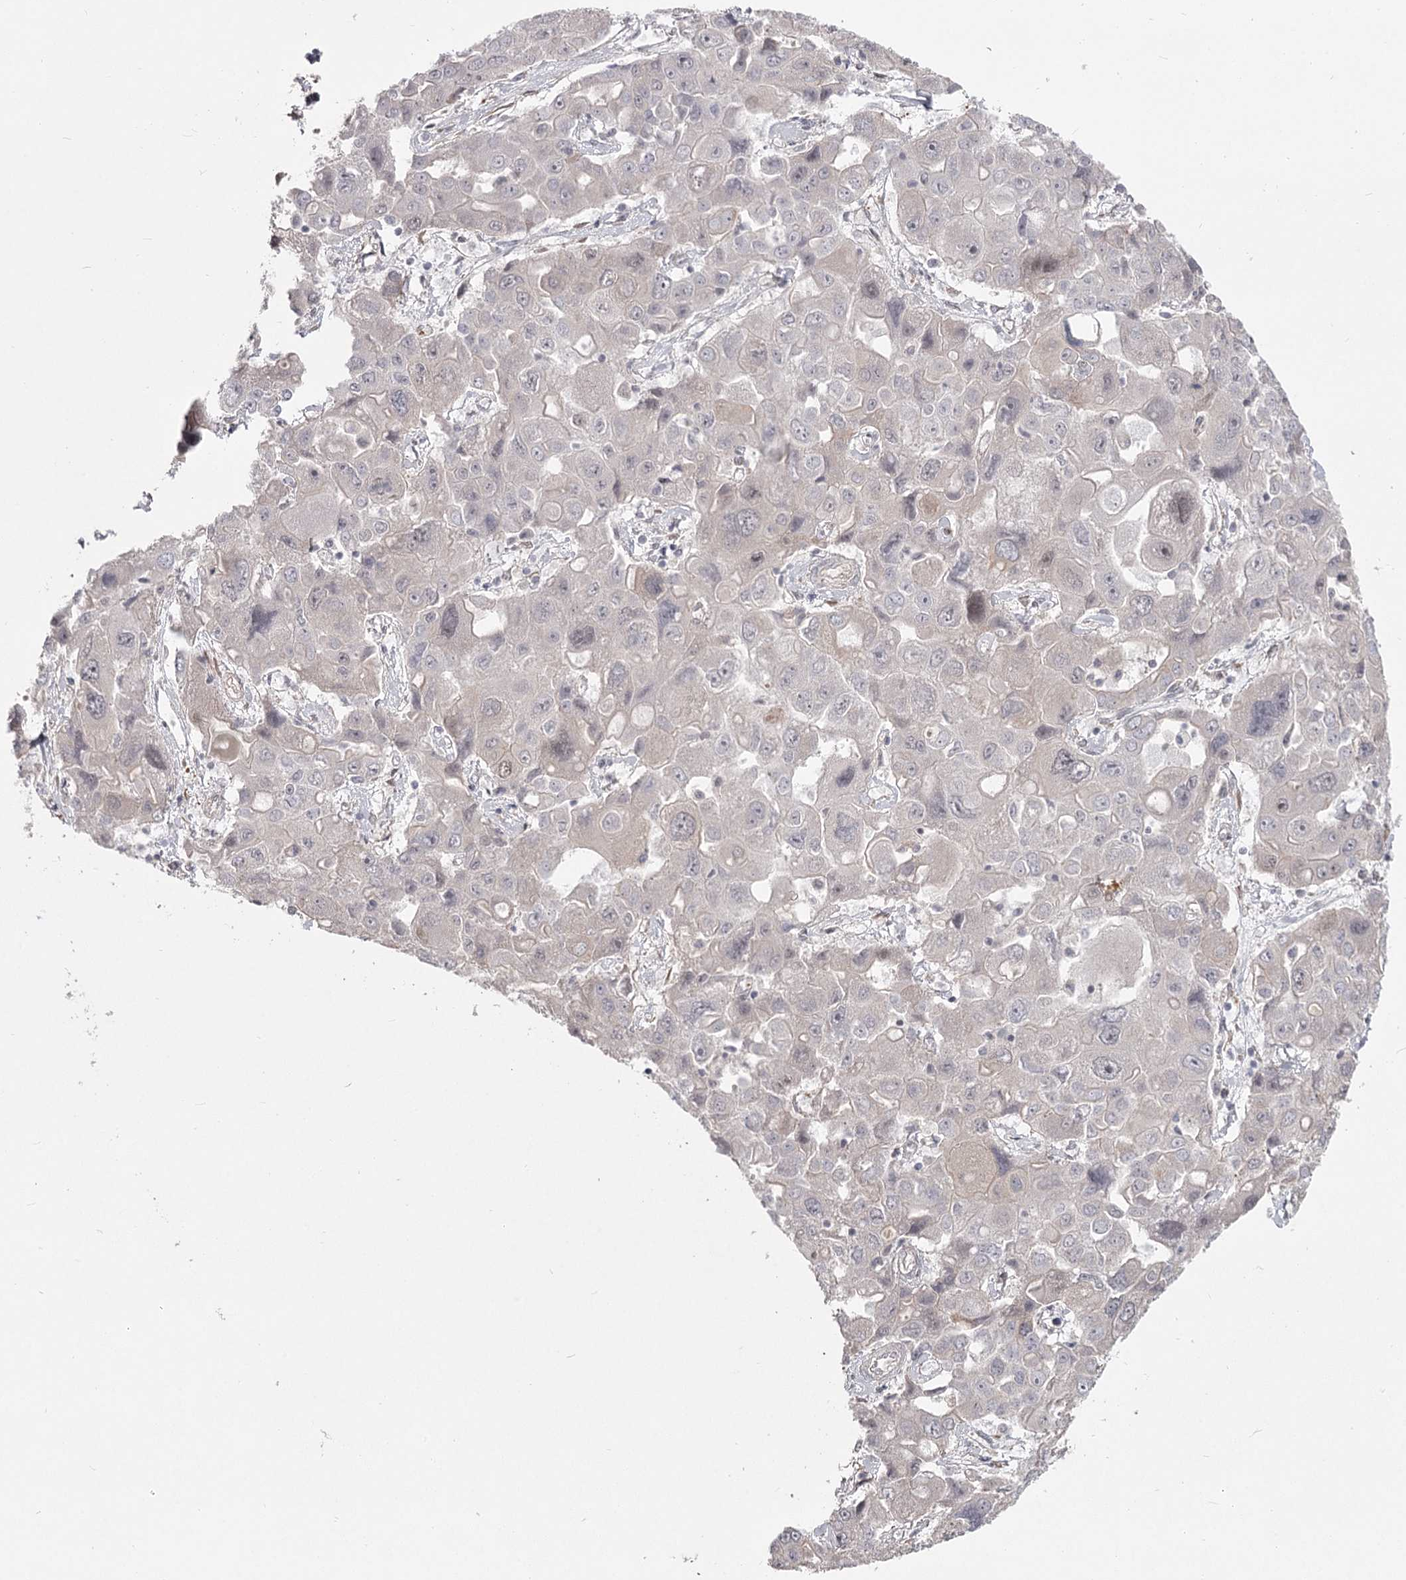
{"staining": {"intensity": "negative", "quantity": "none", "location": "none"}, "tissue": "liver cancer", "cell_type": "Tumor cells", "image_type": "cancer", "snomed": [{"axis": "morphology", "description": "Cholangiocarcinoma"}, {"axis": "topography", "description": "Liver"}], "caption": "Tumor cells show no significant protein staining in liver cholangiocarcinoma.", "gene": "CCNG2", "patient": {"sex": "male", "age": 67}}